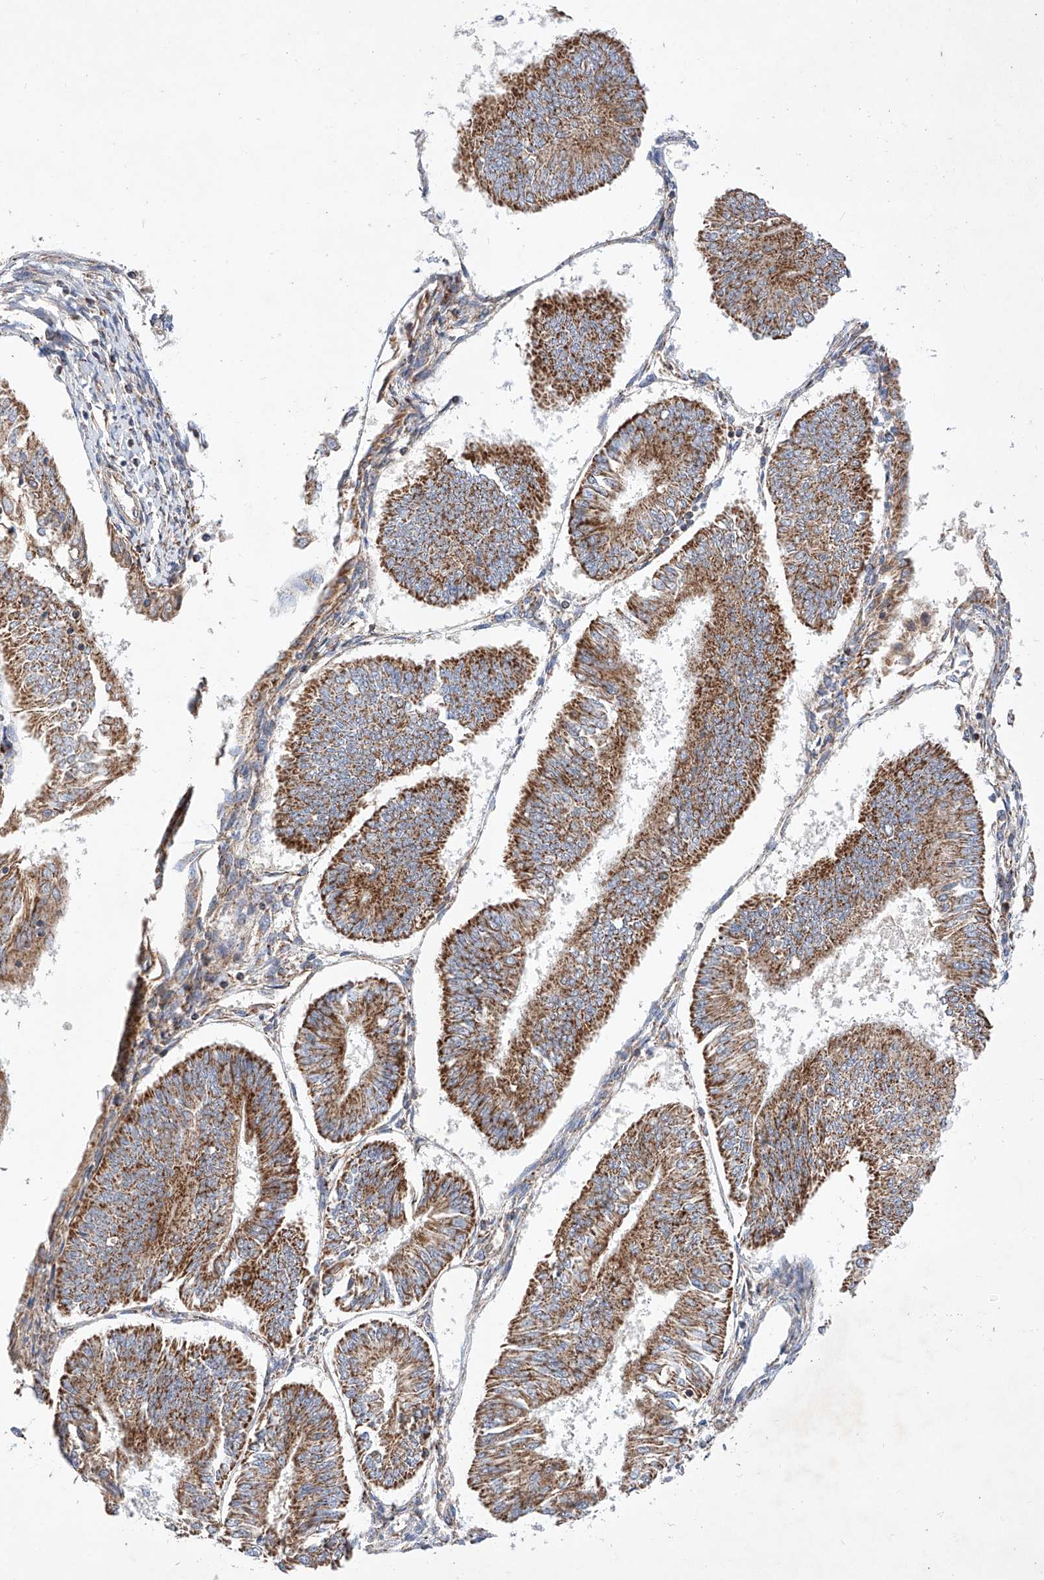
{"staining": {"intensity": "strong", "quantity": ">75%", "location": "cytoplasmic/membranous"}, "tissue": "endometrial cancer", "cell_type": "Tumor cells", "image_type": "cancer", "snomed": [{"axis": "morphology", "description": "Adenocarcinoma, NOS"}, {"axis": "topography", "description": "Endometrium"}], "caption": "IHC staining of endometrial adenocarcinoma, which exhibits high levels of strong cytoplasmic/membranous staining in about >75% of tumor cells indicating strong cytoplasmic/membranous protein positivity. The staining was performed using DAB (brown) for protein detection and nuclei were counterstained in hematoxylin (blue).", "gene": "NR1D1", "patient": {"sex": "female", "age": 58}}